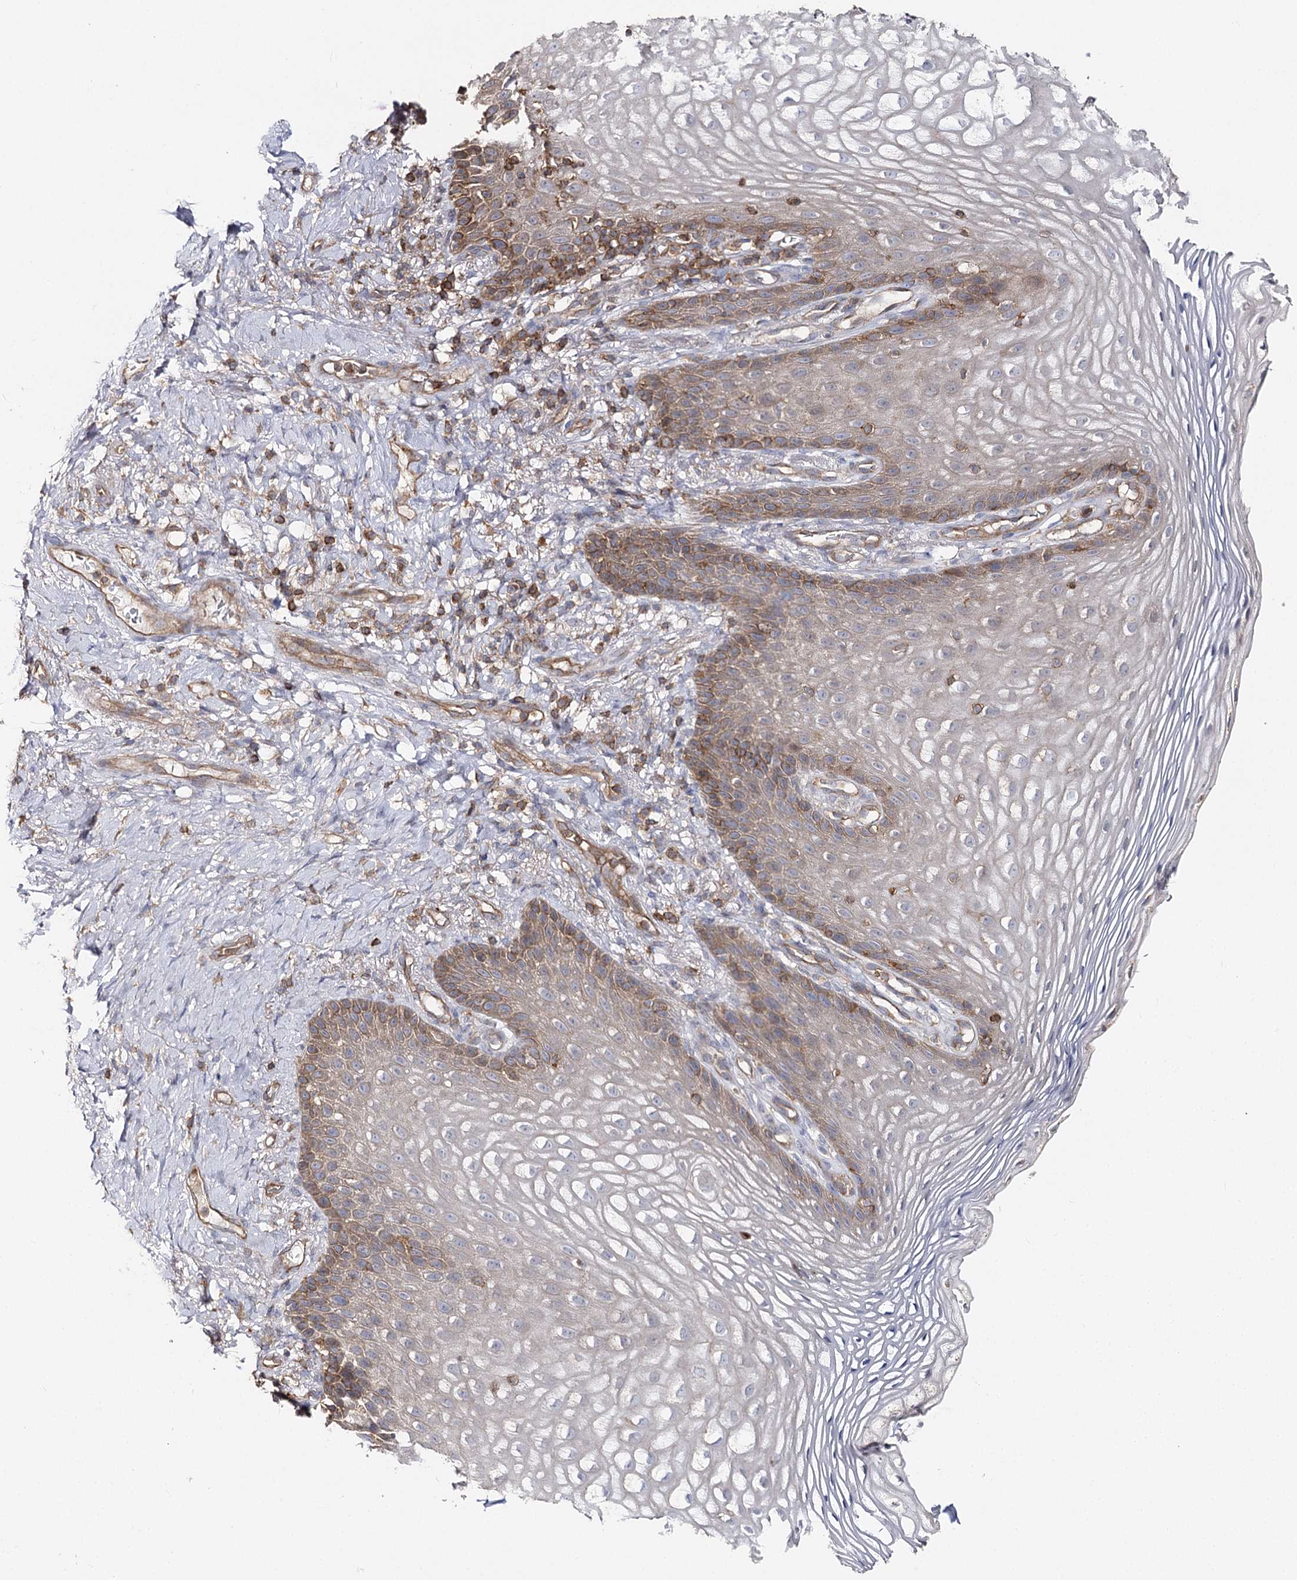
{"staining": {"intensity": "moderate", "quantity": "<25%", "location": "cytoplasmic/membranous"}, "tissue": "vagina", "cell_type": "Squamous epithelial cells", "image_type": "normal", "snomed": [{"axis": "morphology", "description": "Normal tissue, NOS"}, {"axis": "topography", "description": "Vagina"}], "caption": "IHC (DAB) staining of normal vagina displays moderate cytoplasmic/membranous protein staining in approximately <25% of squamous epithelial cells. (DAB IHC with brightfield microscopy, high magnification).", "gene": "SEC24B", "patient": {"sex": "female", "age": 60}}